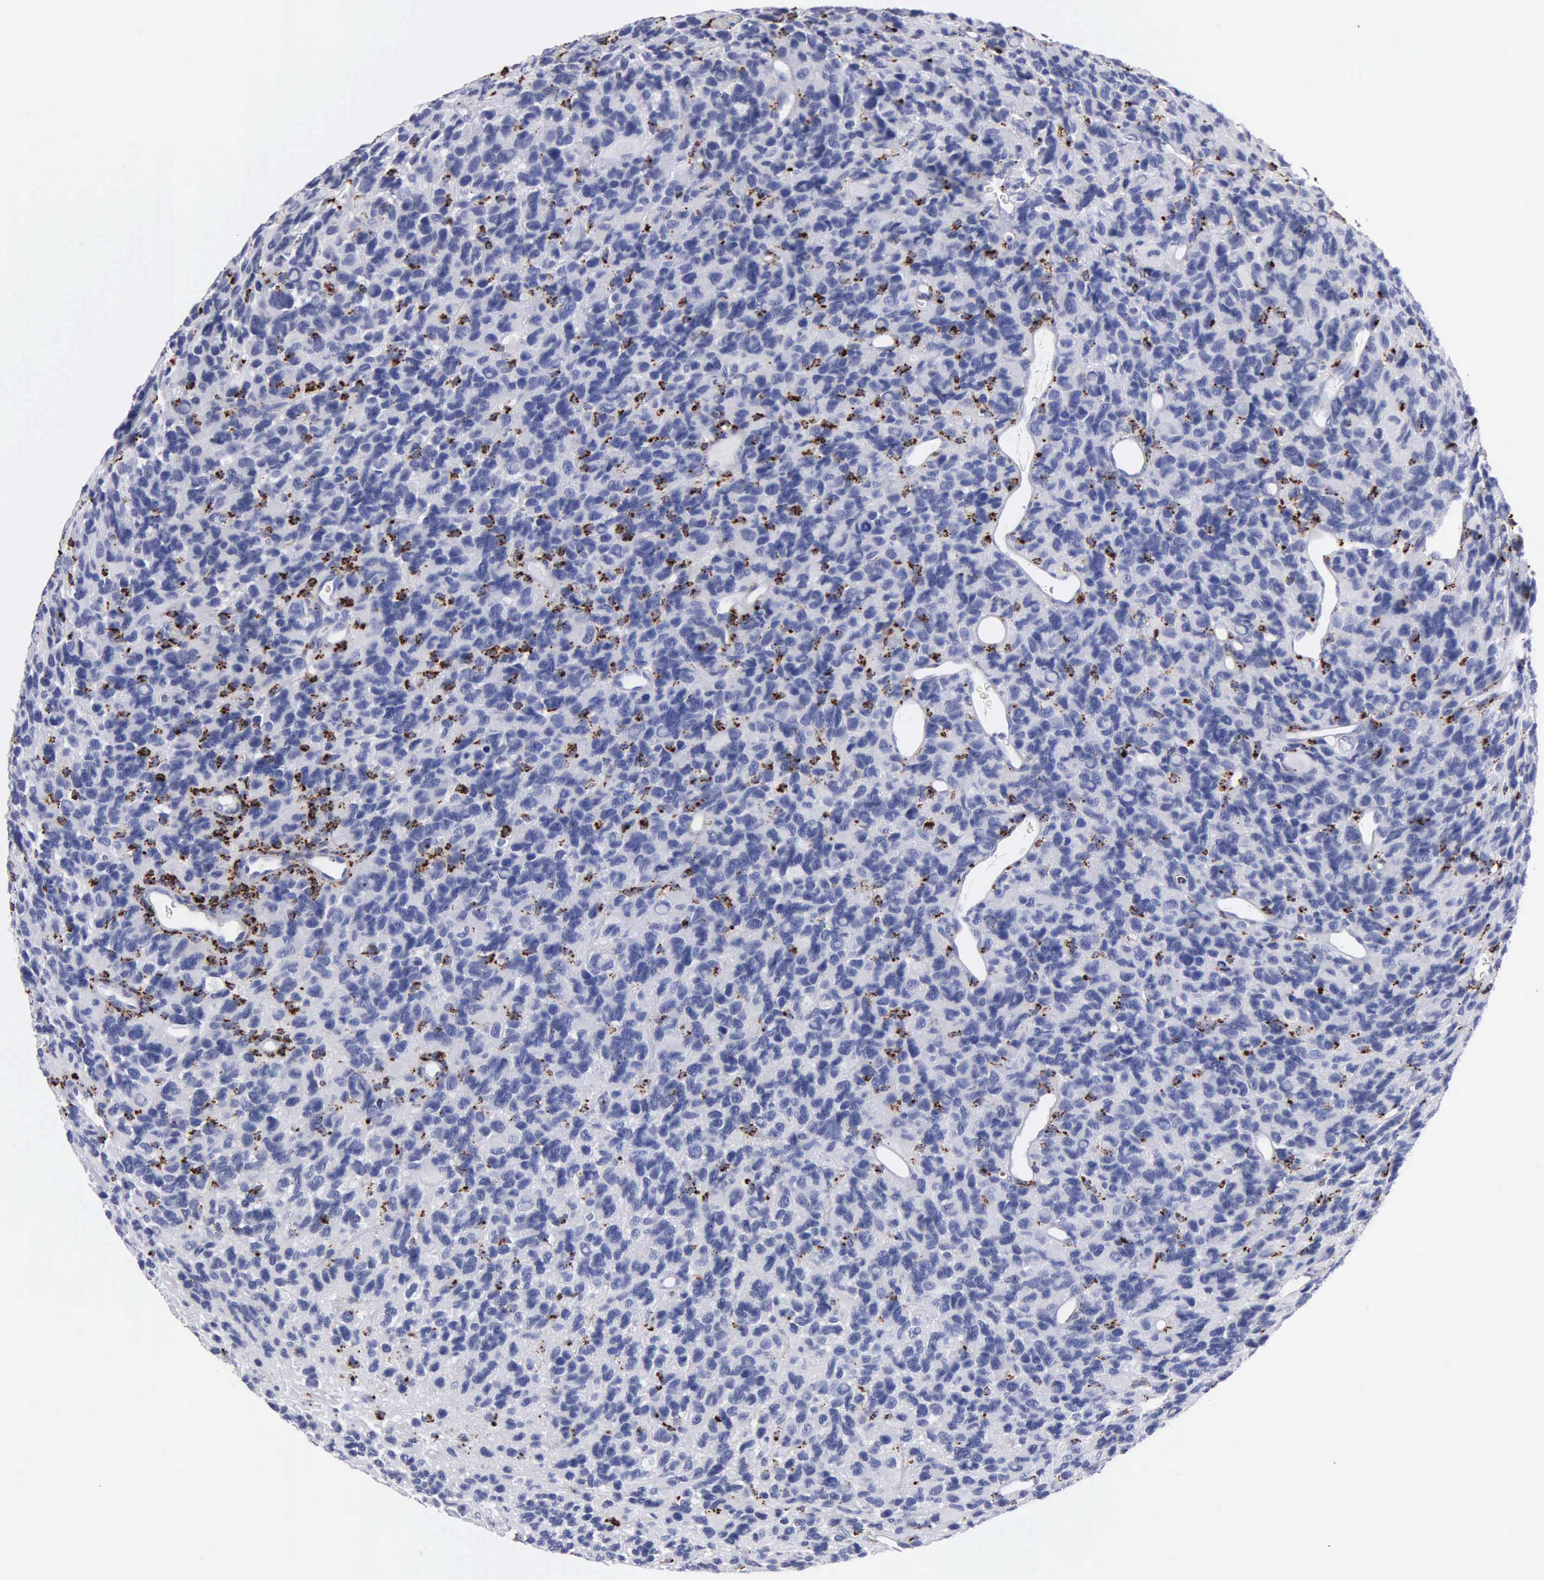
{"staining": {"intensity": "negative", "quantity": "none", "location": "none"}, "tissue": "glioma", "cell_type": "Tumor cells", "image_type": "cancer", "snomed": [{"axis": "morphology", "description": "Glioma, malignant, High grade"}, {"axis": "topography", "description": "Brain"}], "caption": "Immunohistochemistry photomicrograph of human malignant glioma (high-grade) stained for a protein (brown), which shows no expression in tumor cells.", "gene": "CTSH", "patient": {"sex": "male", "age": 77}}